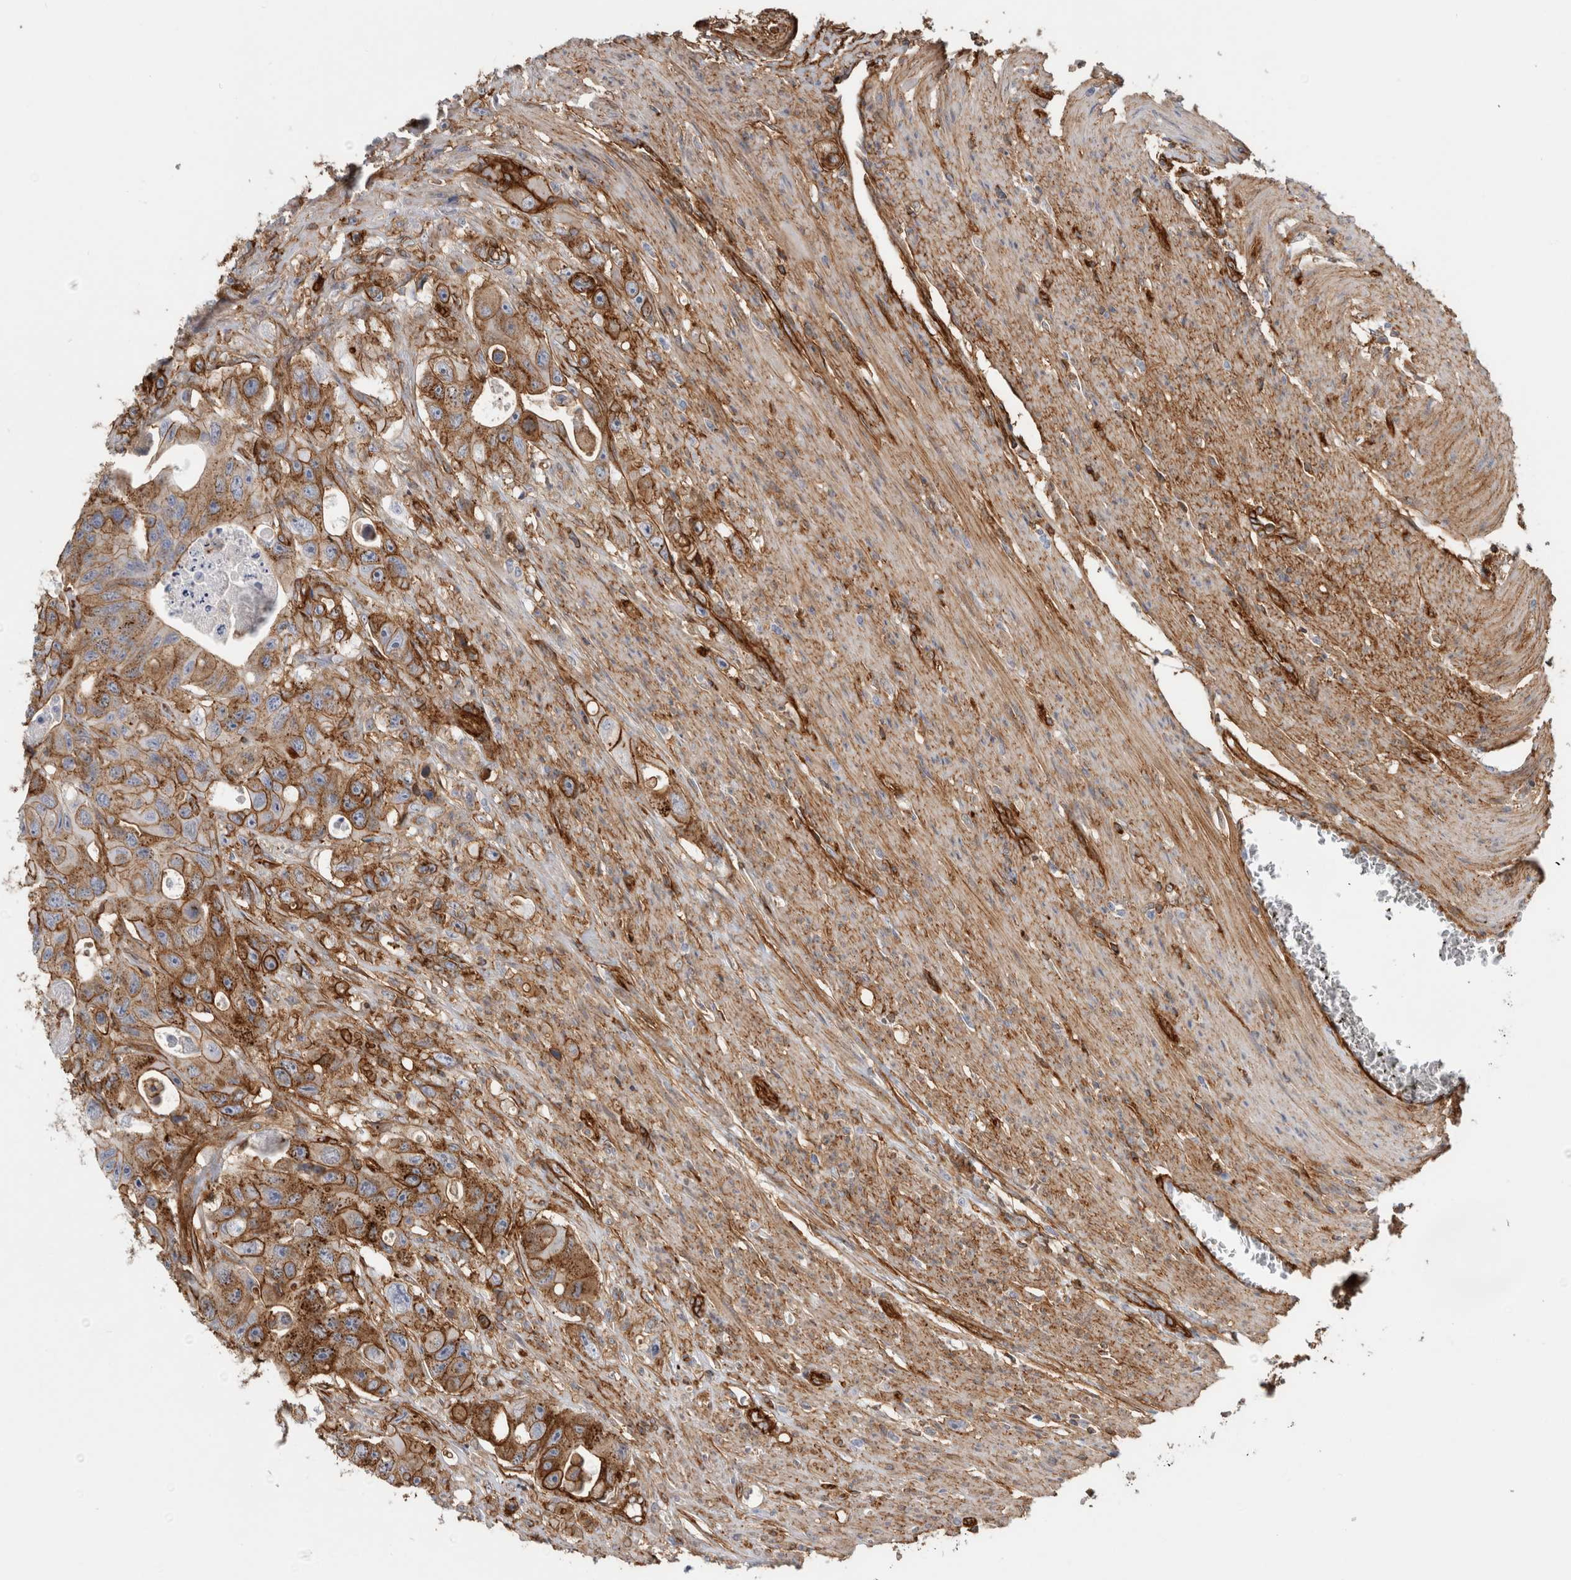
{"staining": {"intensity": "moderate", "quantity": ">75%", "location": "cytoplasmic/membranous"}, "tissue": "colorectal cancer", "cell_type": "Tumor cells", "image_type": "cancer", "snomed": [{"axis": "morphology", "description": "Adenocarcinoma, NOS"}, {"axis": "topography", "description": "Colon"}], "caption": "Colorectal cancer tissue reveals moderate cytoplasmic/membranous expression in approximately >75% of tumor cells (IHC, brightfield microscopy, high magnification).", "gene": "AHNAK", "patient": {"sex": "female", "age": 46}}